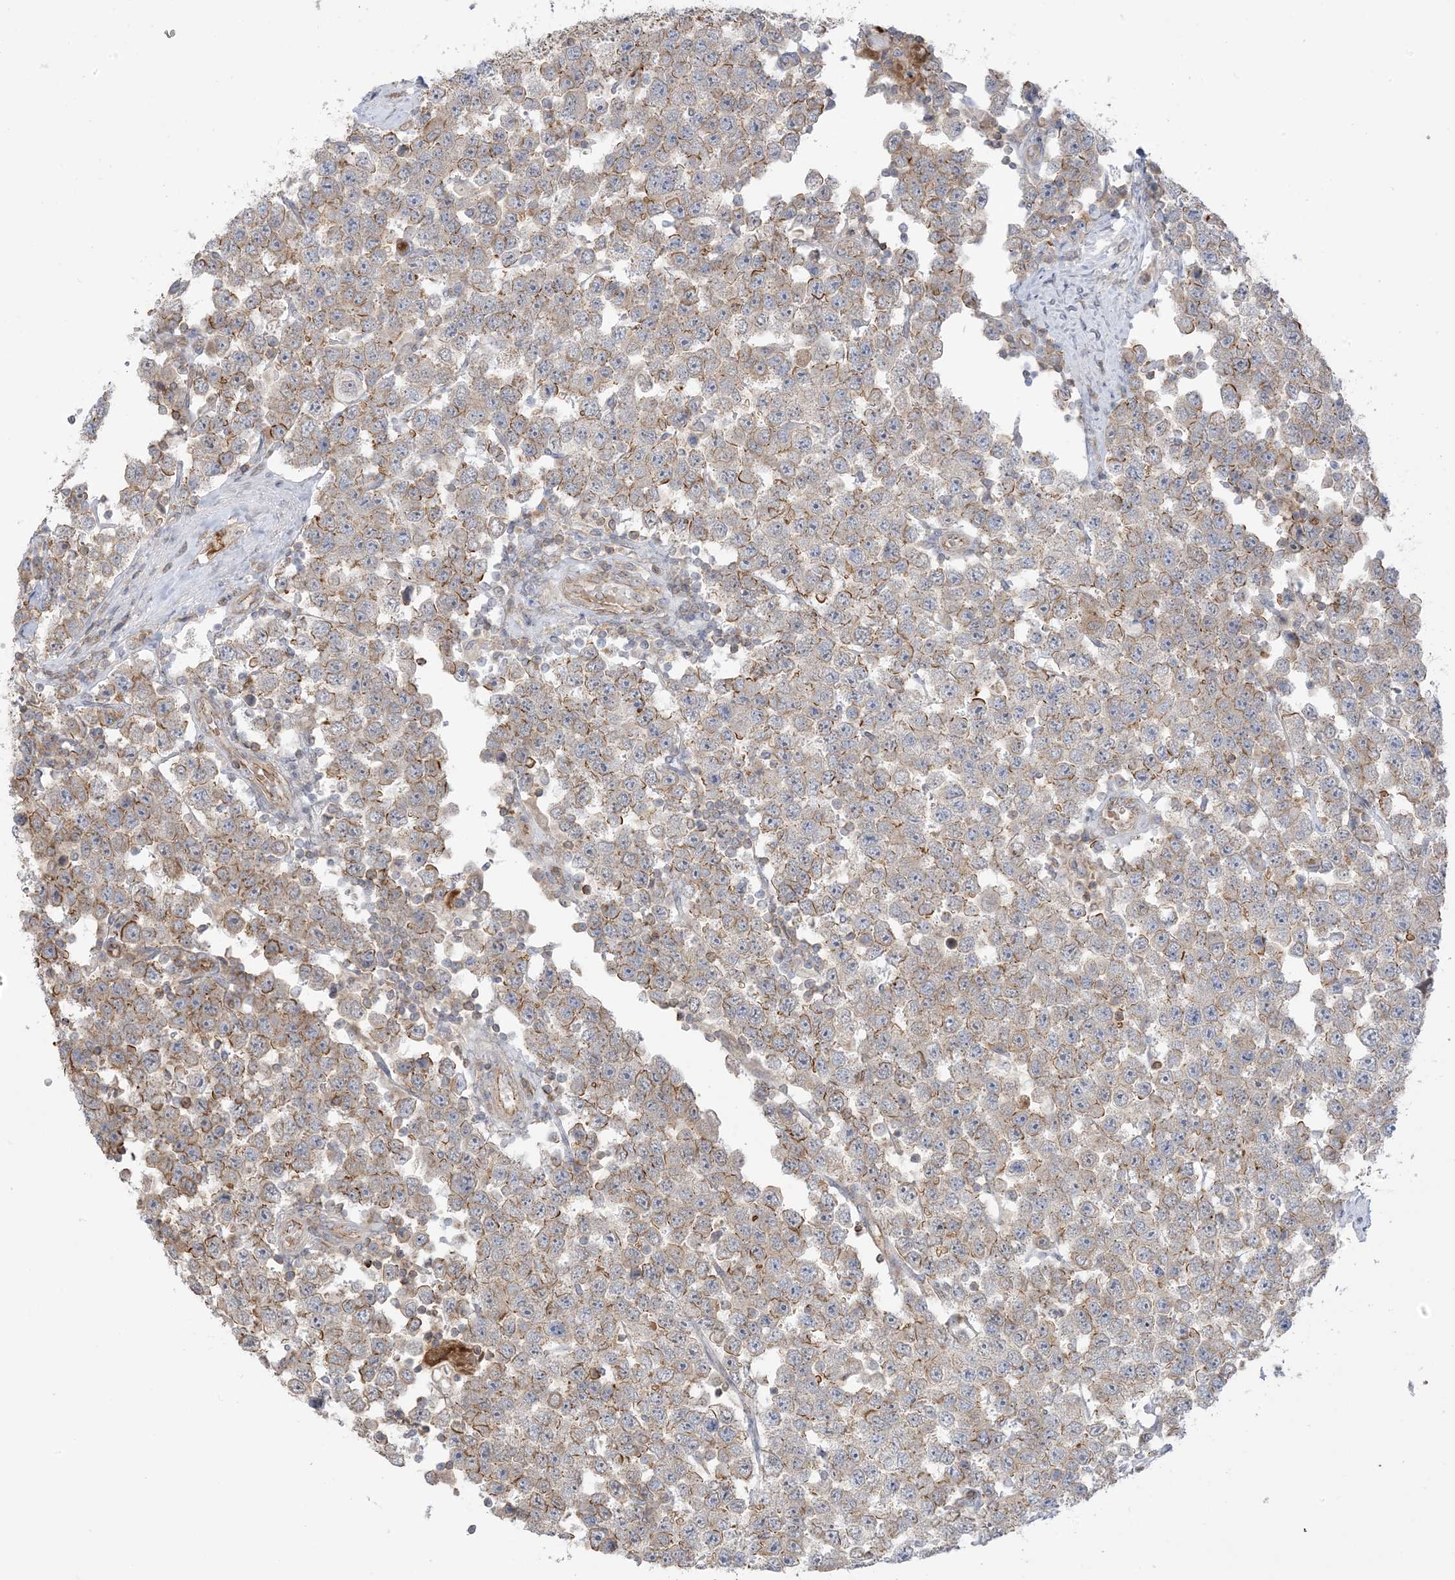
{"staining": {"intensity": "moderate", "quantity": "25%-75%", "location": "cytoplasmic/membranous"}, "tissue": "testis cancer", "cell_type": "Tumor cells", "image_type": "cancer", "snomed": [{"axis": "morphology", "description": "Seminoma, NOS"}, {"axis": "topography", "description": "Testis"}], "caption": "Immunohistochemistry photomicrograph of human testis seminoma stained for a protein (brown), which displays medium levels of moderate cytoplasmic/membranous expression in approximately 25%-75% of tumor cells.", "gene": "ICMT", "patient": {"sex": "male", "age": 28}}